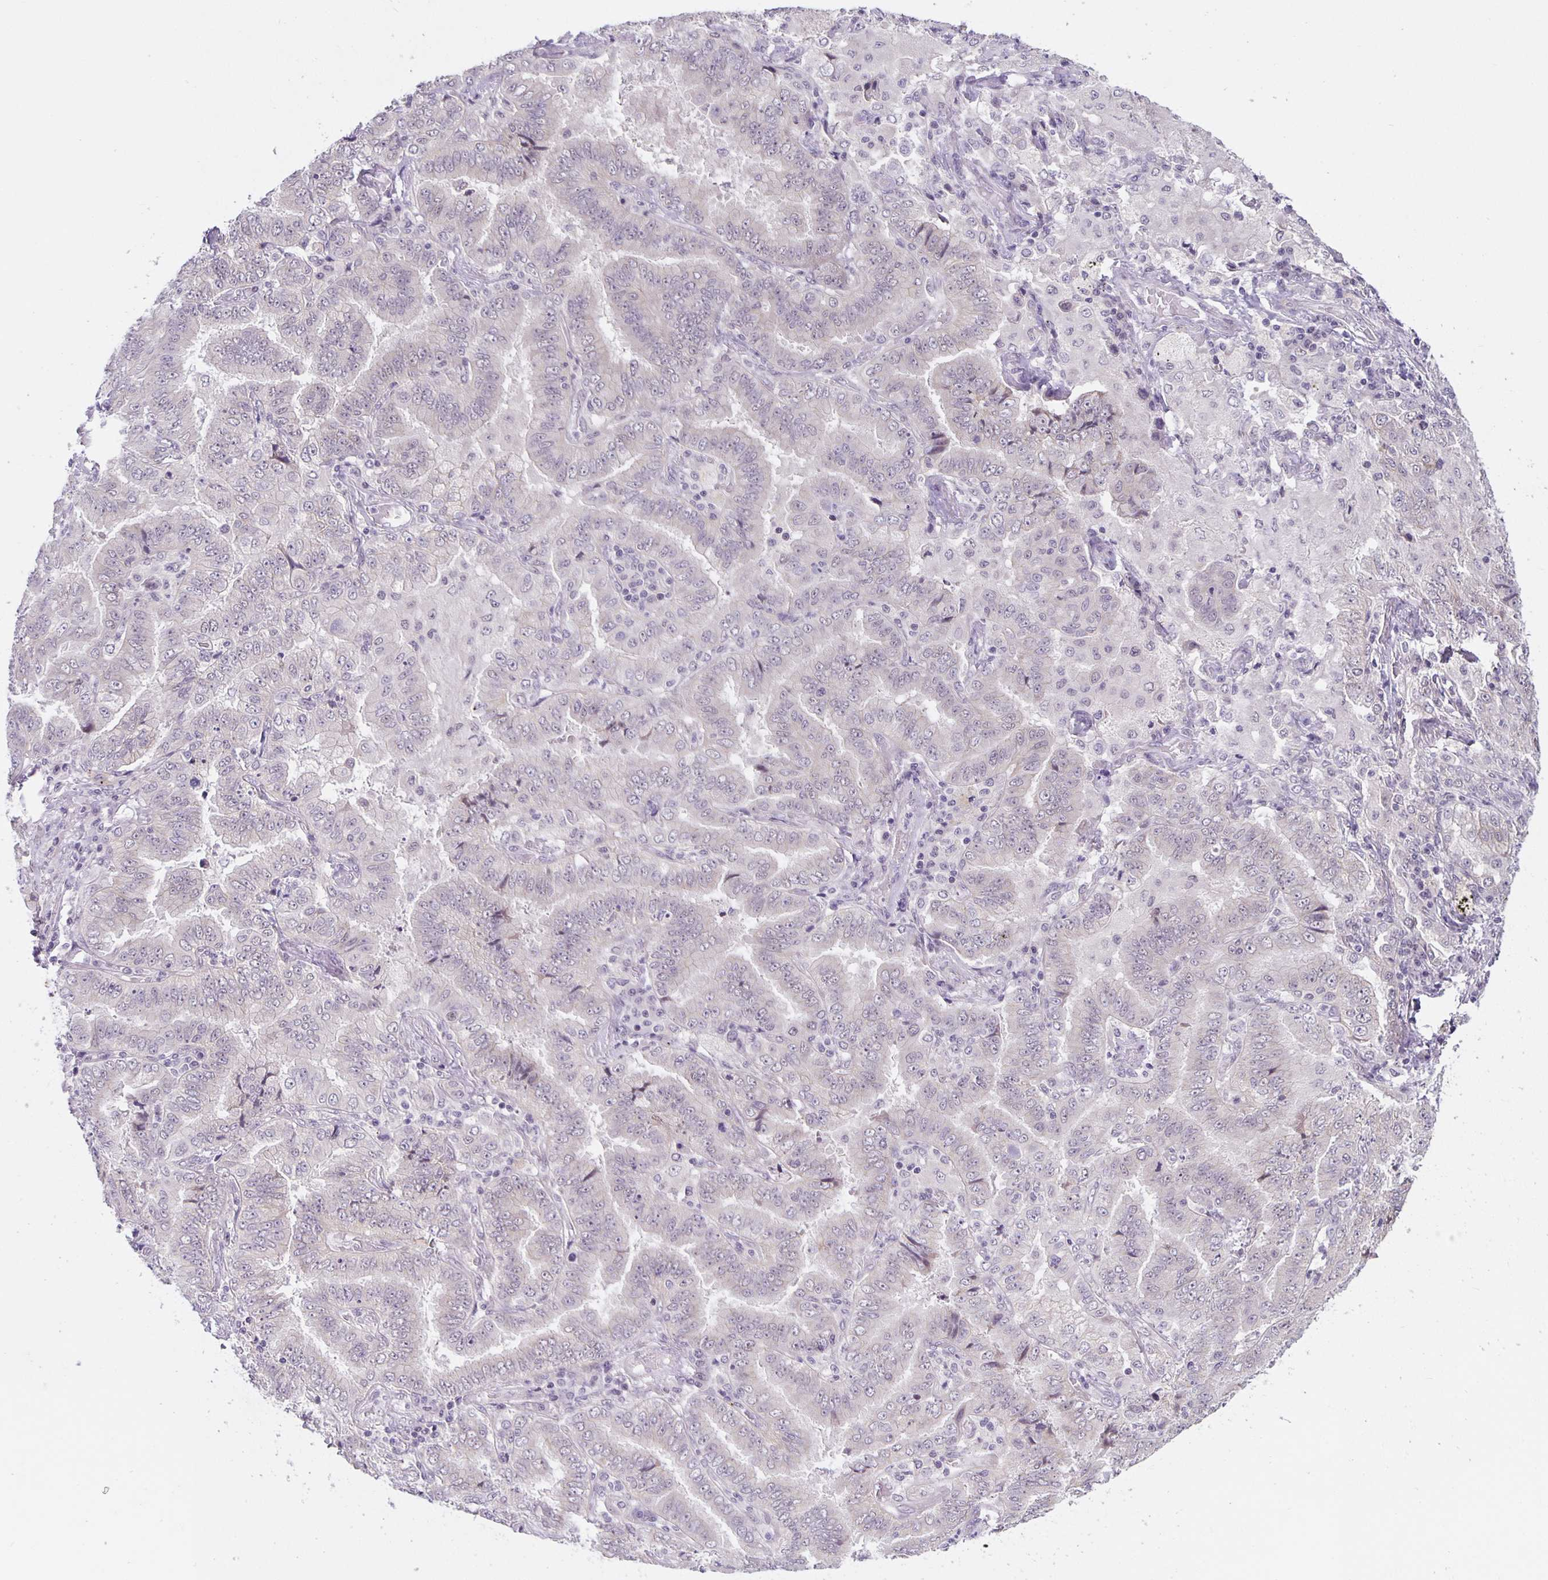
{"staining": {"intensity": "negative", "quantity": "none", "location": "none"}, "tissue": "lung cancer", "cell_type": "Tumor cells", "image_type": "cancer", "snomed": [{"axis": "morphology", "description": "Aneuploidy"}, {"axis": "morphology", "description": "Adenocarcinoma, NOS"}, {"axis": "morphology", "description": "Adenocarcinoma, metastatic, NOS"}, {"axis": "topography", "description": "Lymph node"}, {"axis": "topography", "description": "Lung"}], "caption": "This is an immunohistochemistry (IHC) micrograph of lung cancer. There is no positivity in tumor cells.", "gene": "ARVCF", "patient": {"sex": "female", "age": 48}}